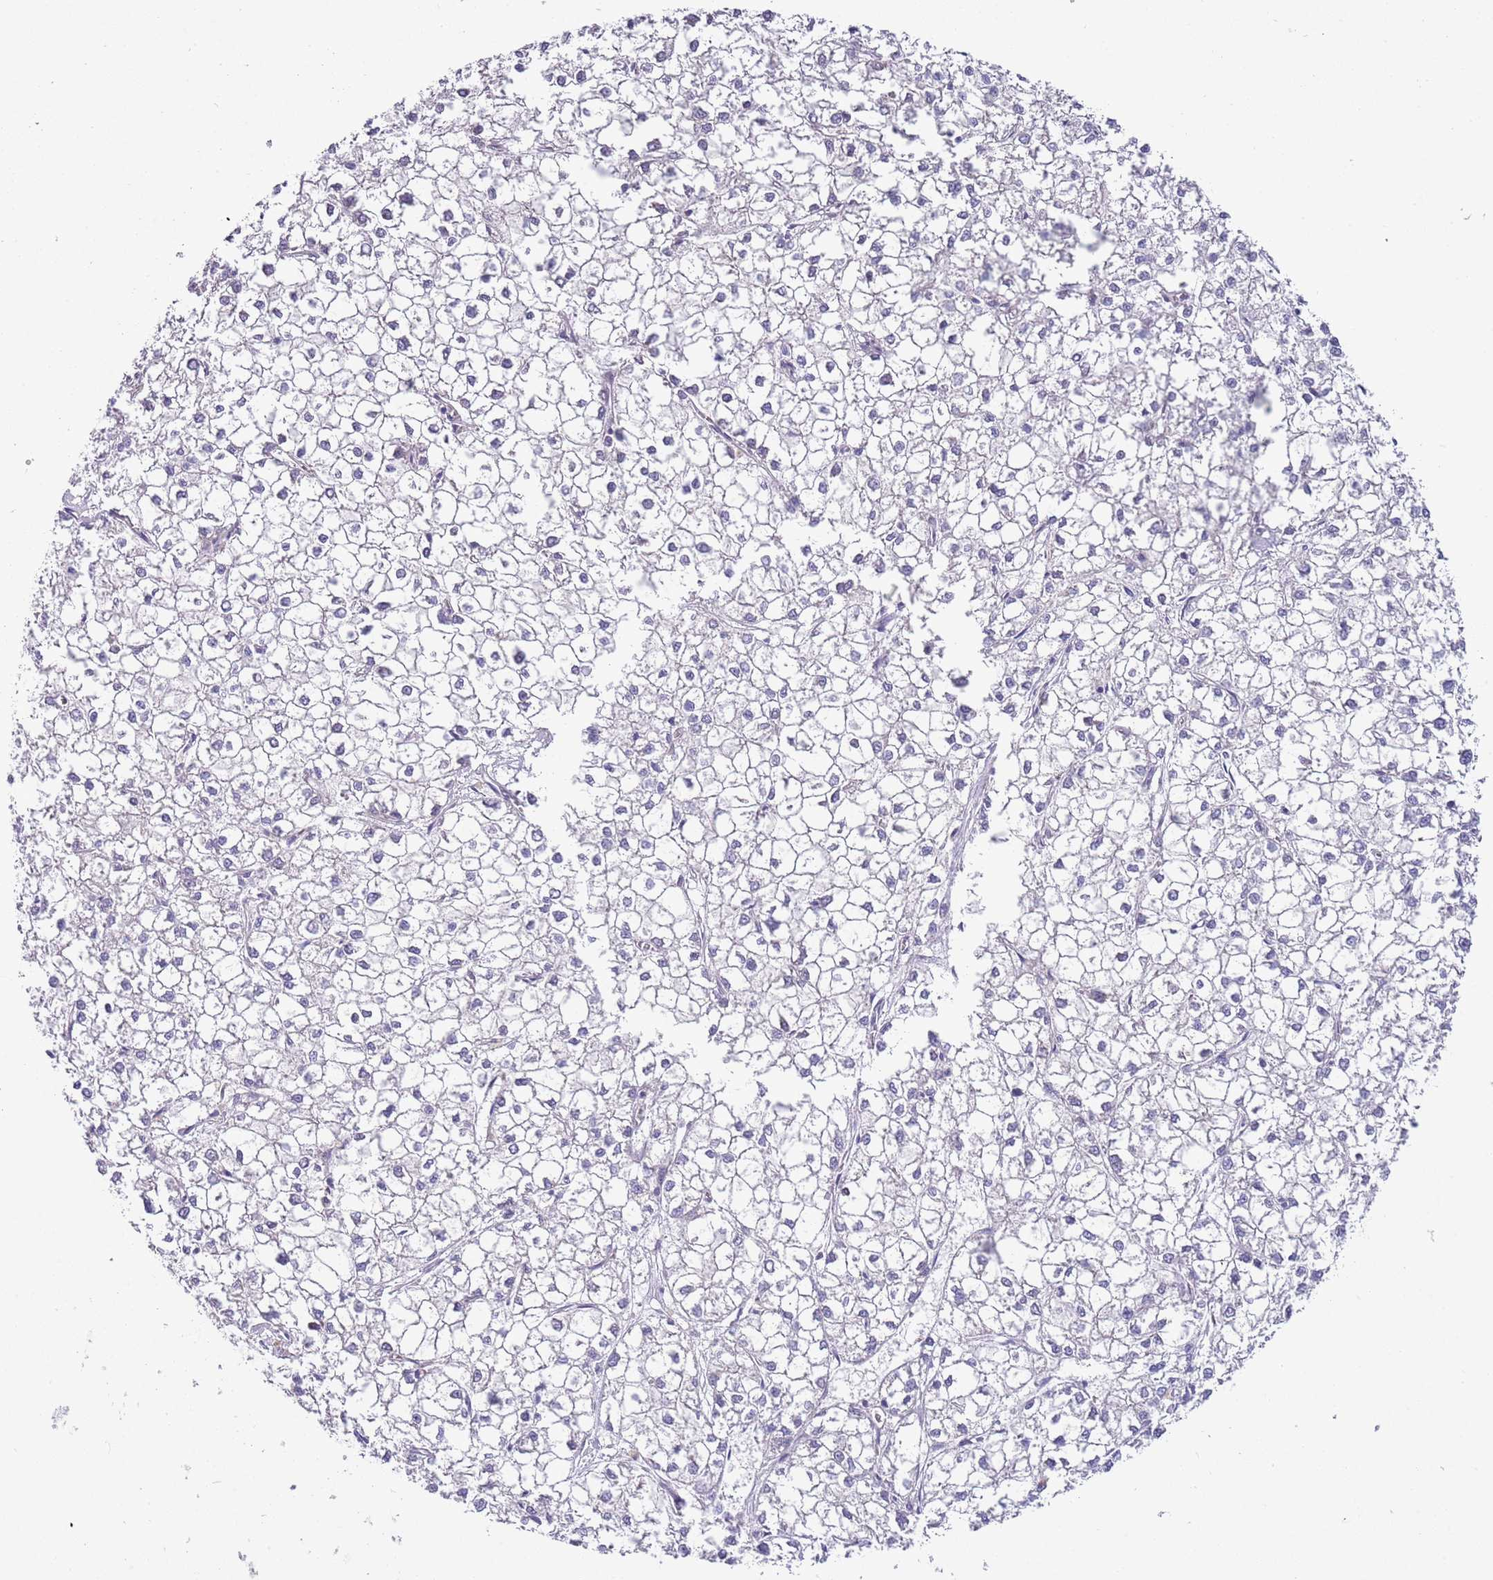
{"staining": {"intensity": "negative", "quantity": "none", "location": "none"}, "tissue": "liver cancer", "cell_type": "Tumor cells", "image_type": "cancer", "snomed": [{"axis": "morphology", "description": "Carcinoma, Hepatocellular, NOS"}, {"axis": "topography", "description": "Liver"}], "caption": "Immunohistochemical staining of liver cancer exhibits no significant staining in tumor cells.", "gene": "CABYR", "patient": {"sex": "female", "age": 43}}